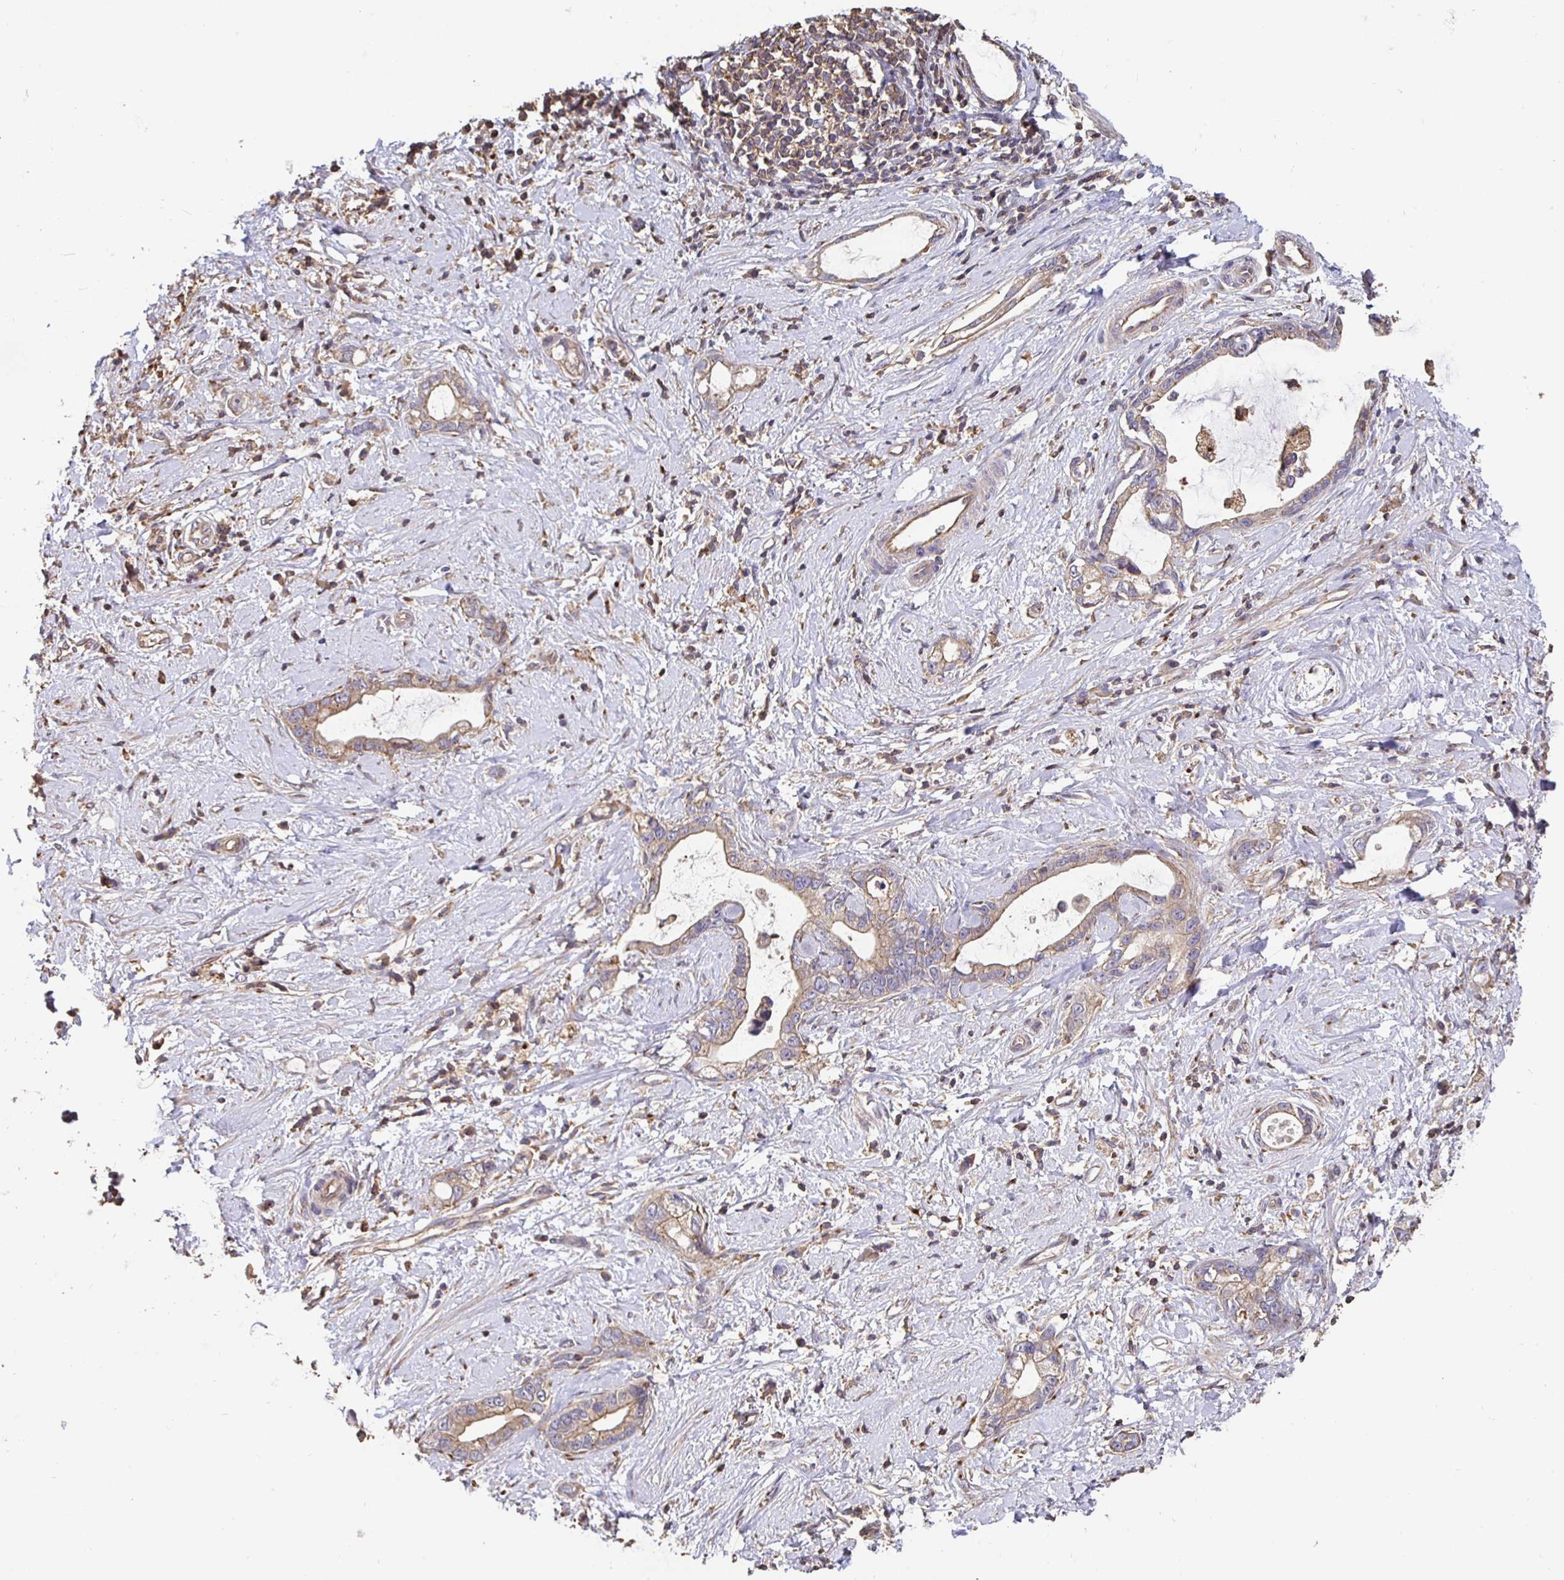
{"staining": {"intensity": "moderate", "quantity": ">75%", "location": "cytoplasmic/membranous"}, "tissue": "stomach cancer", "cell_type": "Tumor cells", "image_type": "cancer", "snomed": [{"axis": "morphology", "description": "Adenocarcinoma, NOS"}, {"axis": "topography", "description": "Stomach"}], "caption": "Immunohistochemistry (IHC) of human adenocarcinoma (stomach) demonstrates medium levels of moderate cytoplasmic/membranous expression in about >75% of tumor cells.", "gene": "C1QTNF7", "patient": {"sex": "male", "age": 55}}